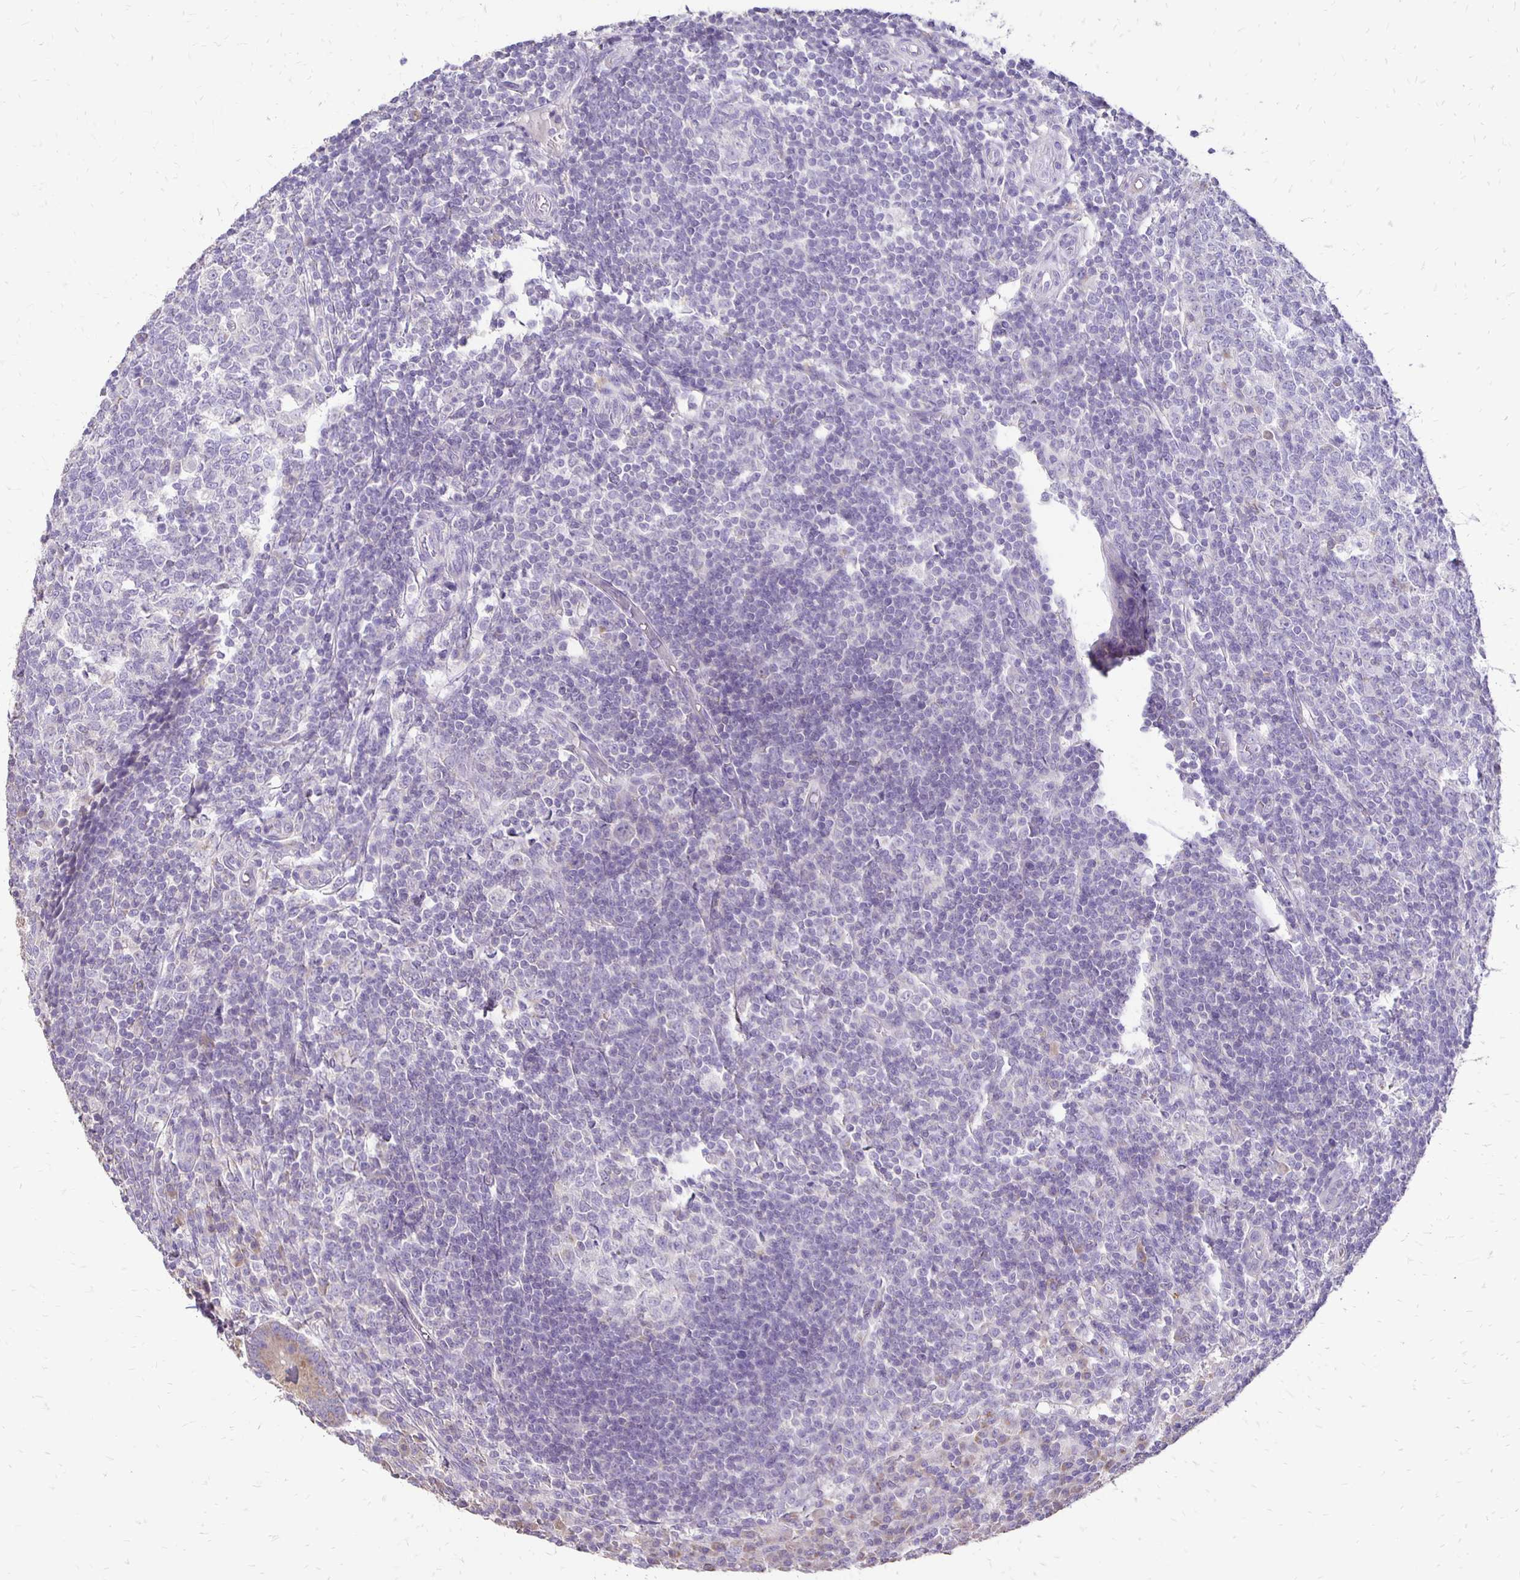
{"staining": {"intensity": "weak", "quantity": ">75%", "location": "cytoplasmic/membranous"}, "tissue": "appendix", "cell_type": "Glandular cells", "image_type": "normal", "snomed": [{"axis": "morphology", "description": "Normal tissue, NOS"}, {"axis": "topography", "description": "Appendix"}], "caption": "Weak cytoplasmic/membranous protein staining is identified in about >75% of glandular cells in appendix. The staining was performed using DAB (3,3'-diaminobenzidine) to visualize the protein expression in brown, while the nuclei were stained in blue with hematoxylin (Magnification: 20x).", "gene": "ANKRD45", "patient": {"sex": "male", "age": 18}}